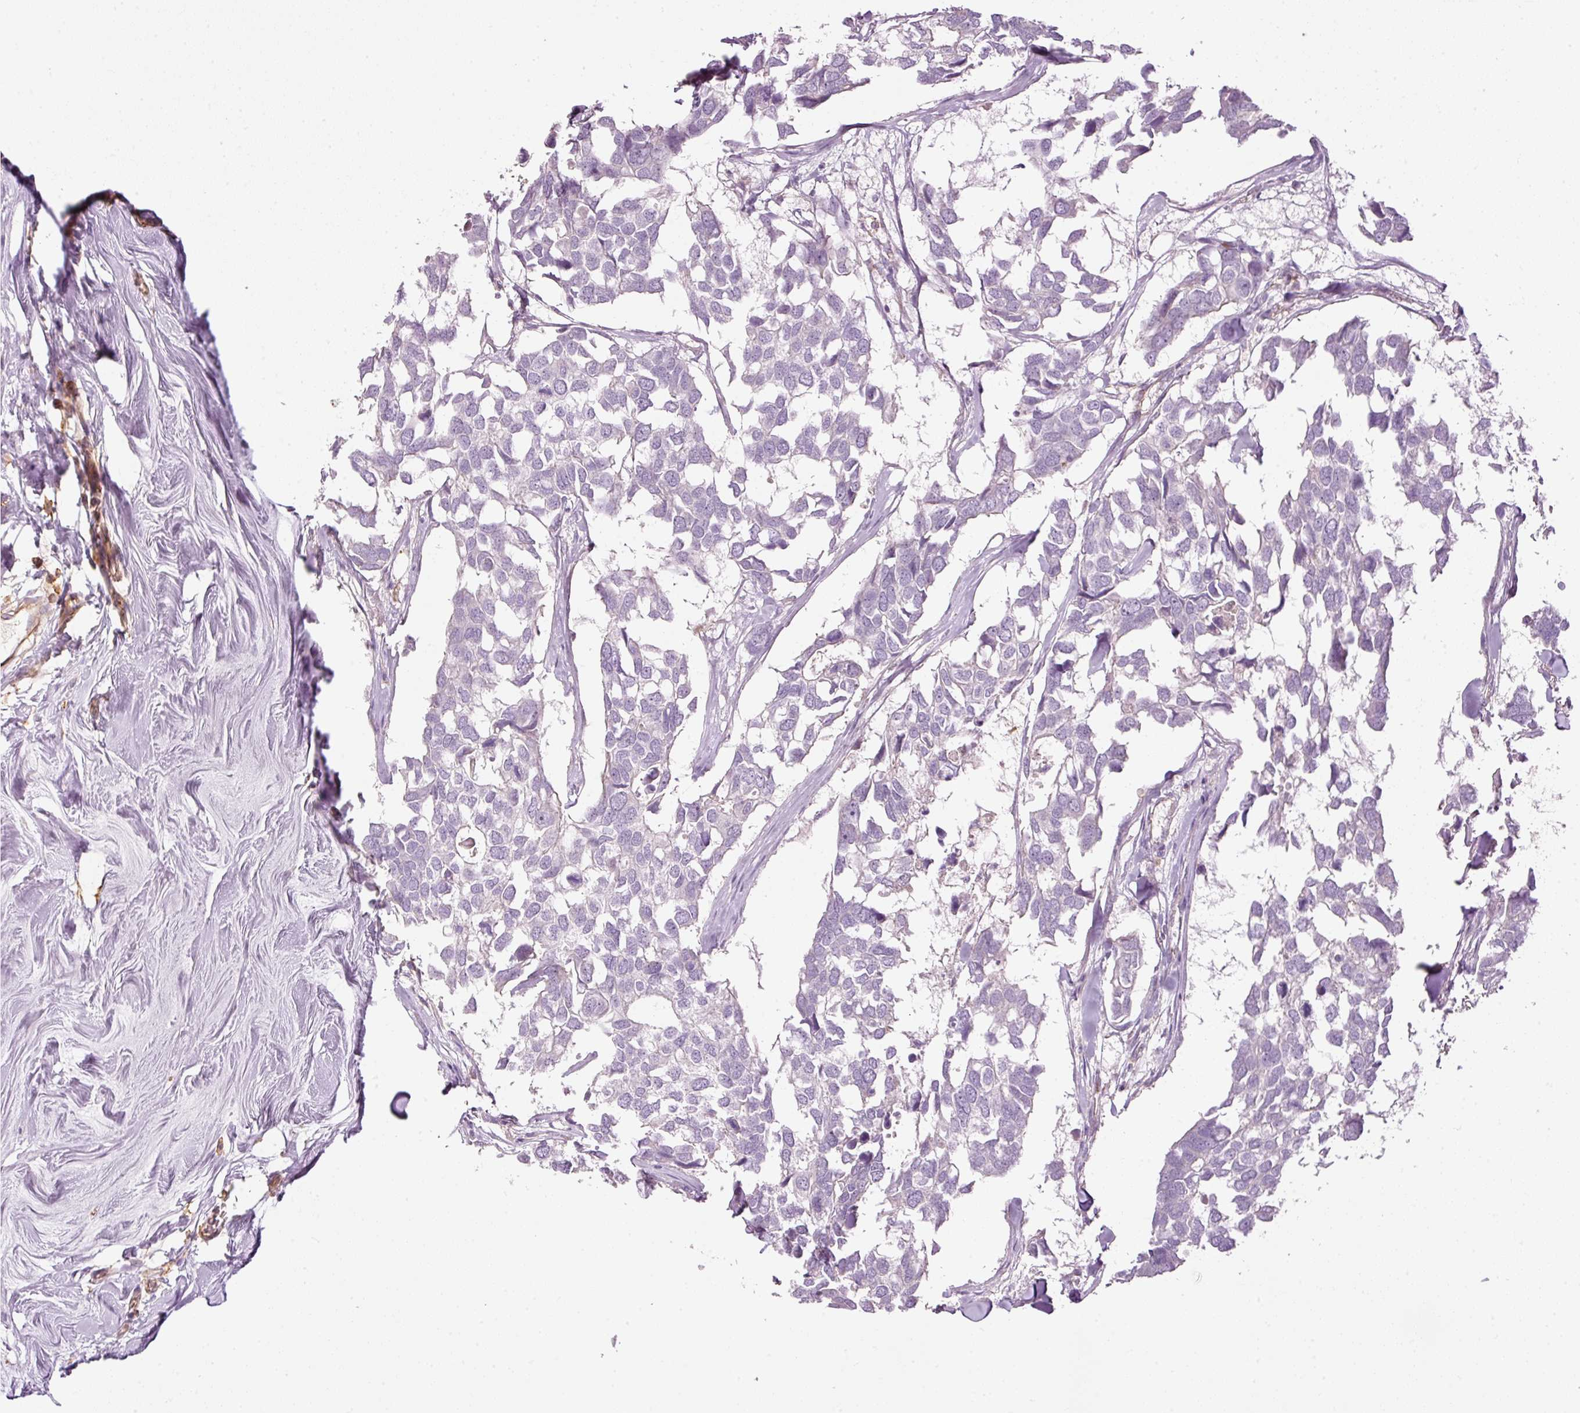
{"staining": {"intensity": "negative", "quantity": "none", "location": "none"}, "tissue": "breast cancer", "cell_type": "Tumor cells", "image_type": "cancer", "snomed": [{"axis": "morphology", "description": "Duct carcinoma"}, {"axis": "topography", "description": "Breast"}], "caption": "Human breast cancer (infiltrating ductal carcinoma) stained for a protein using immunohistochemistry reveals no expression in tumor cells.", "gene": "SIPA1", "patient": {"sex": "female", "age": 83}}